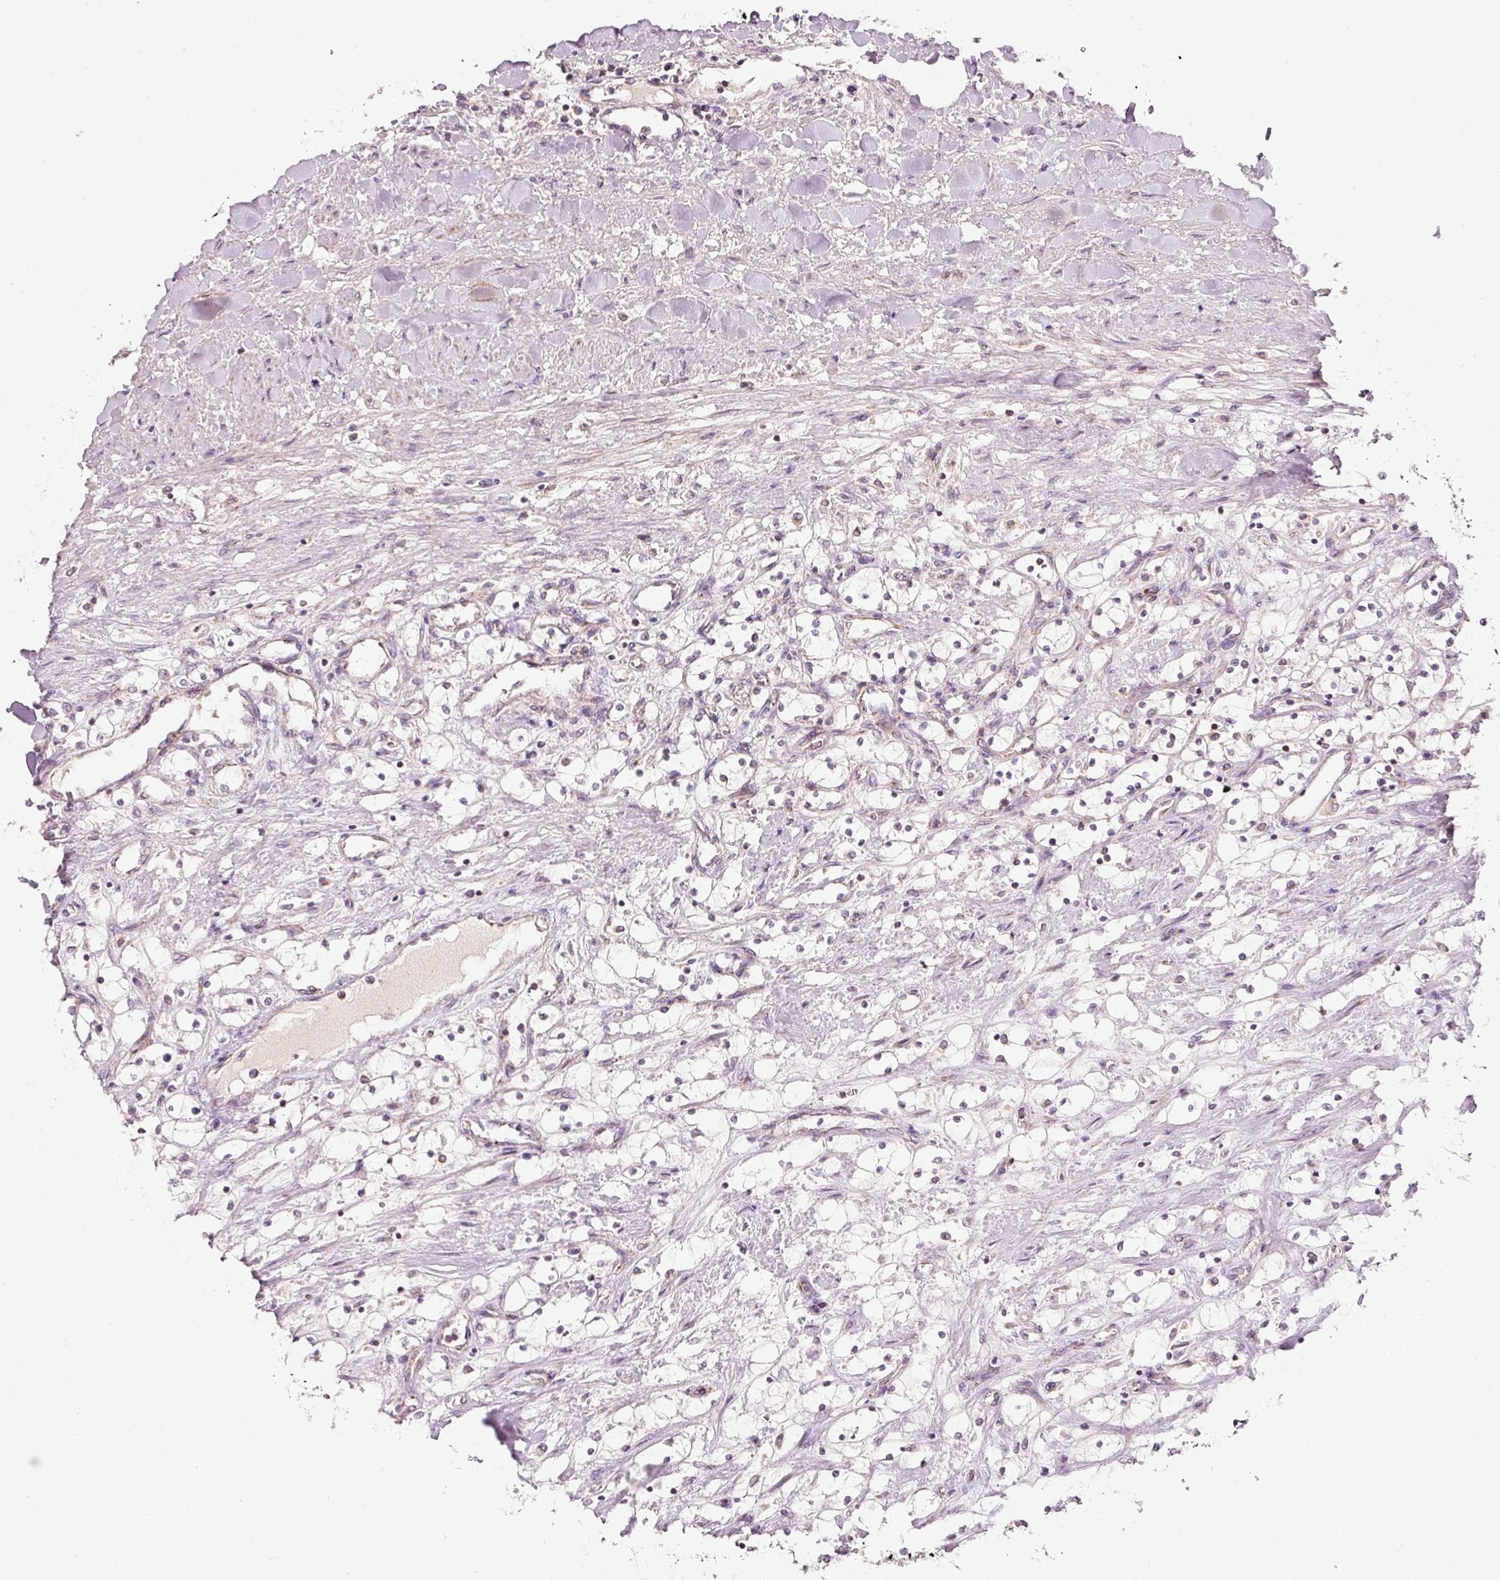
{"staining": {"intensity": "negative", "quantity": "none", "location": "none"}, "tissue": "renal cancer", "cell_type": "Tumor cells", "image_type": "cancer", "snomed": [{"axis": "morphology", "description": "Adenocarcinoma, NOS"}, {"axis": "topography", "description": "Kidney"}], "caption": "The photomicrograph exhibits no significant positivity in tumor cells of renal adenocarcinoma.", "gene": "FAM78B", "patient": {"sex": "male", "age": 68}}